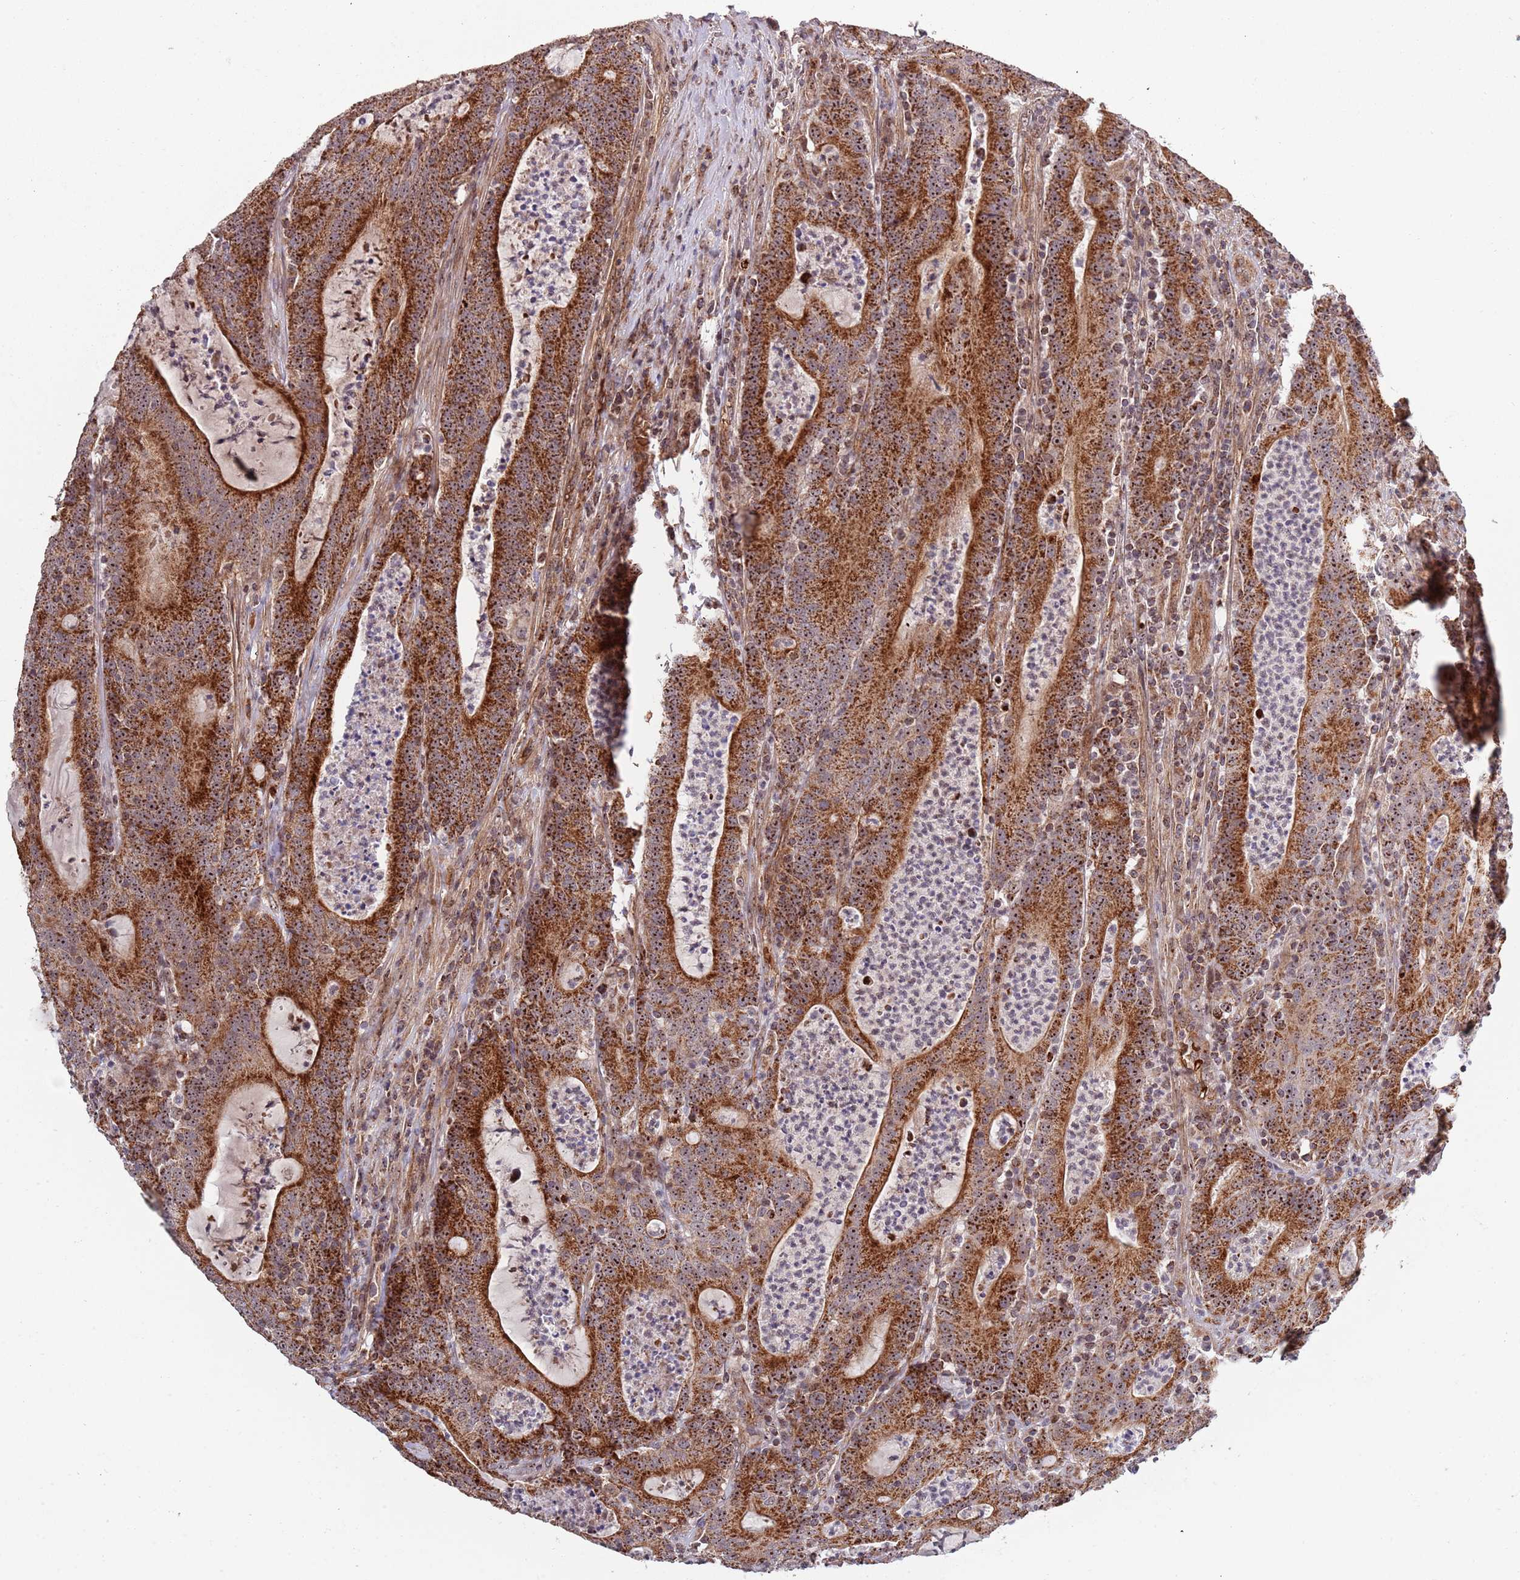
{"staining": {"intensity": "strong", "quantity": ">75%", "location": "cytoplasmic/membranous,nuclear"}, "tissue": "colorectal cancer", "cell_type": "Tumor cells", "image_type": "cancer", "snomed": [{"axis": "morphology", "description": "Adenocarcinoma, NOS"}, {"axis": "topography", "description": "Colon"}], "caption": "Tumor cells display strong cytoplasmic/membranous and nuclear positivity in about >75% of cells in colorectal cancer. (Brightfield microscopy of DAB IHC at high magnification).", "gene": "DCHS1", "patient": {"sex": "male", "age": 83}}